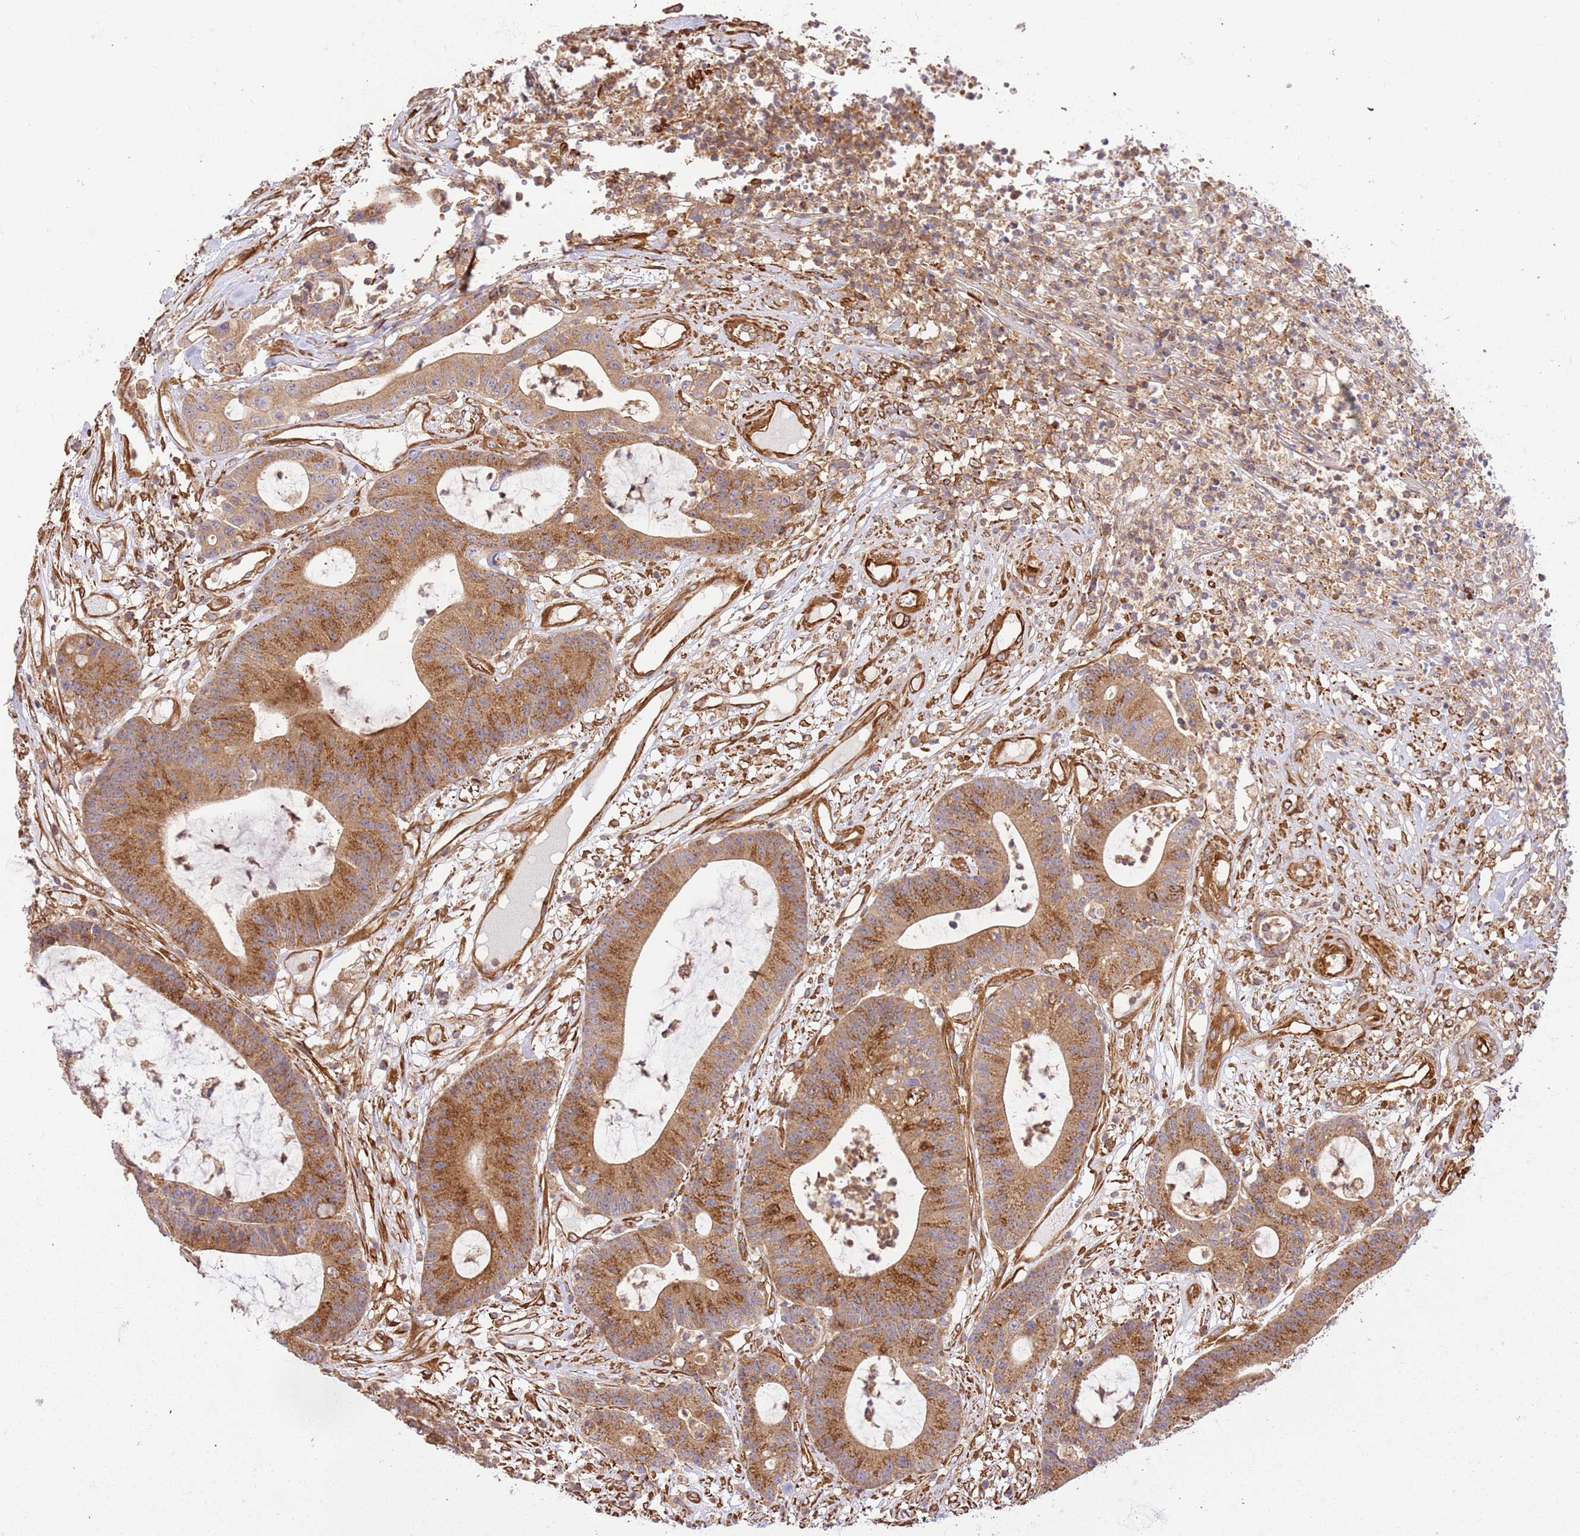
{"staining": {"intensity": "moderate", "quantity": ">75%", "location": "cytoplasmic/membranous"}, "tissue": "colorectal cancer", "cell_type": "Tumor cells", "image_type": "cancer", "snomed": [{"axis": "morphology", "description": "Adenocarcinoma, NOS"}, {"axis": "topography", "description": "Colon"}], "caption": "This image exhibits colorectal cancer stained with immunohistochemistry to label a protein in brown. The cytoplasmic/membranous of tumor cells show moderate positivity for the protein. Nuclei are counter-stained blue.", "gene": "ZBTB39", "patient": {"sex": "female", "age": 84}}